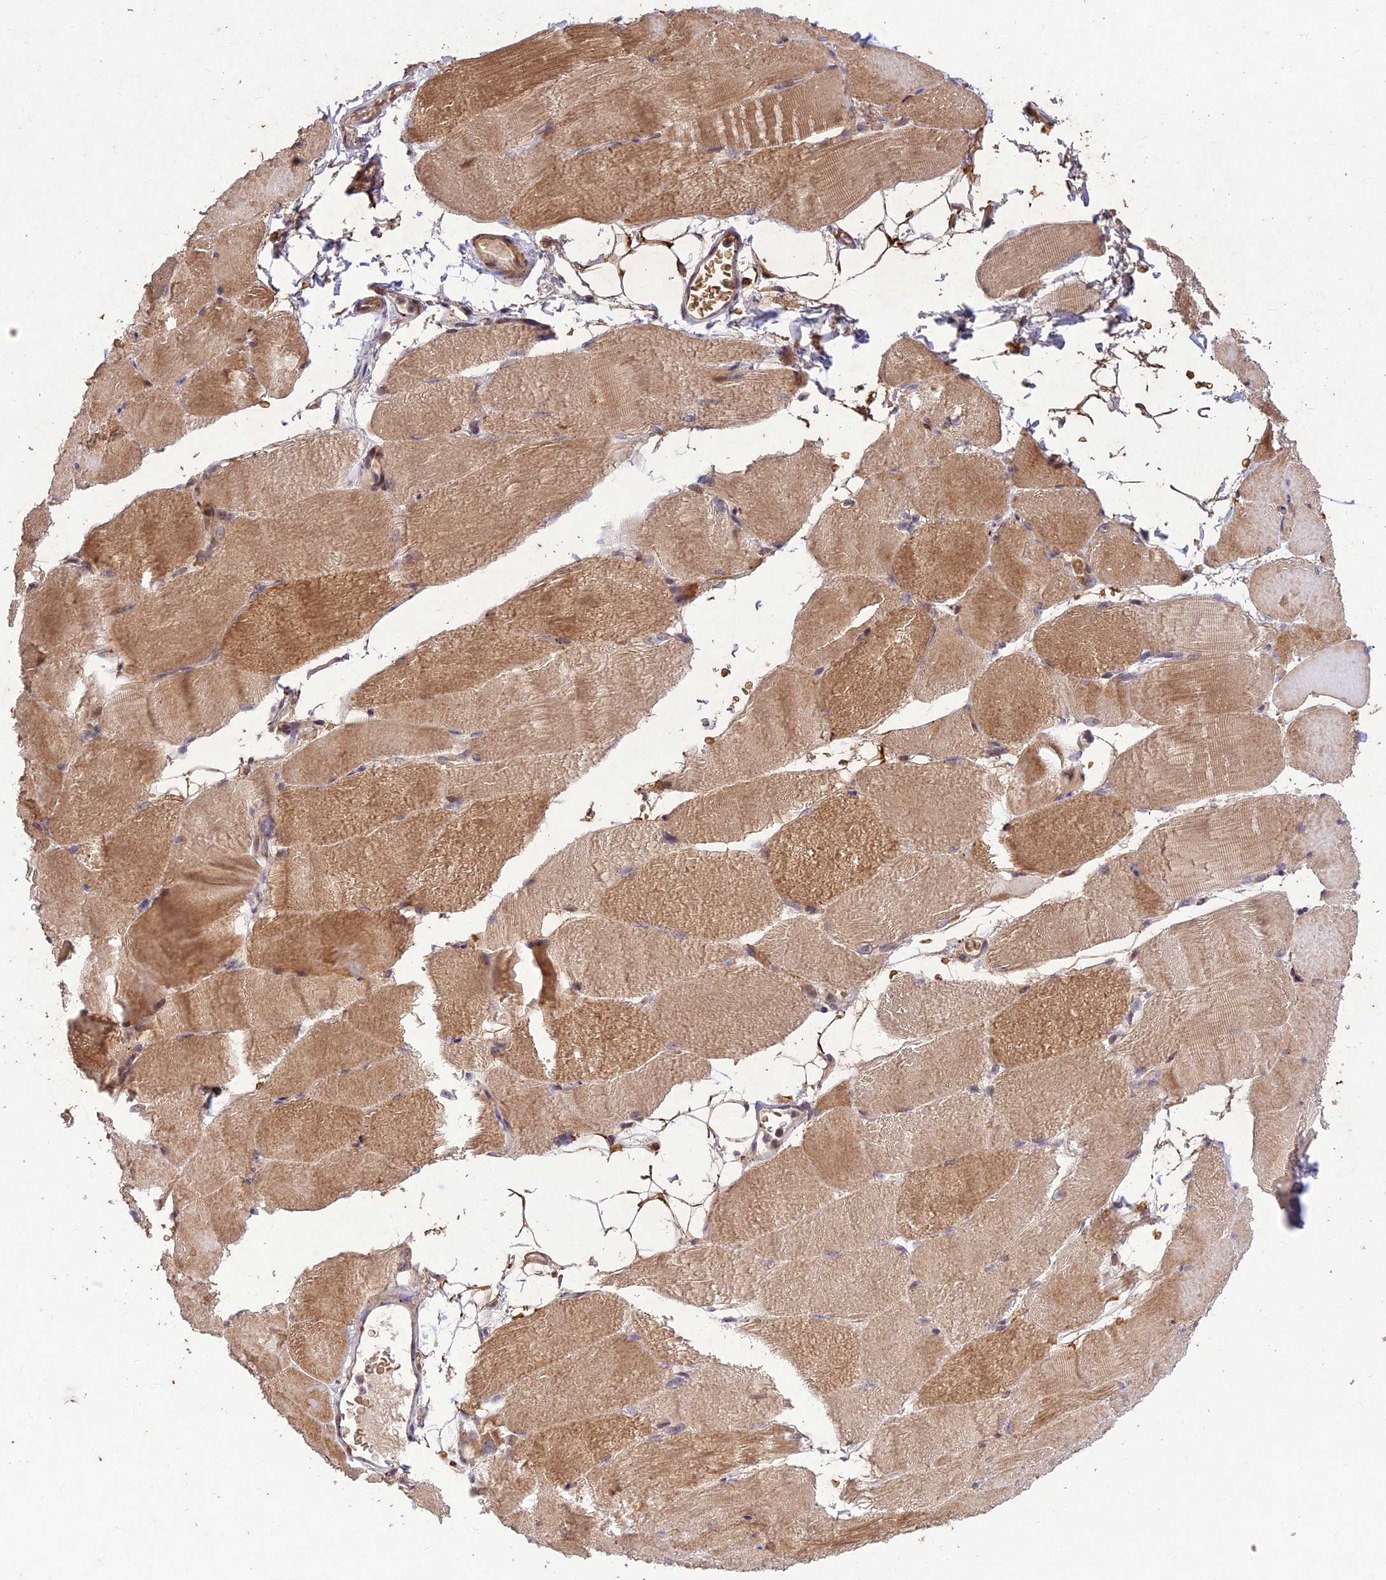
{"staining": {"intensity": "moderate", "quantity": ">75%", "location": "cytoplasmic/membranous"}, "tissue": "skeletal muscle", "cell_type": "Myocytes", "image_type": "normal", "snomed": [{"axis": "morphology", "description": "Normal tissue, NOS"}, {"axis": "topography", "description": "Skeletal muscle"}, {"axis": "topography", "description": "Parathyroid gland"}], "caption": "Unremarkable skeletal muscle was stained to show a protein in brown. There is medium levels of moderate cytoplasmic/membranous positivity in about >75% of myocytes. The staining is performed using DAB (3,3'-diaminobenzidine) brown chromogen to label protein expression. The nuclei are counter-stained blue using hematoxylin.", "gene": "PPP1R11", "patient": {"sex": "female", "age": 37}}